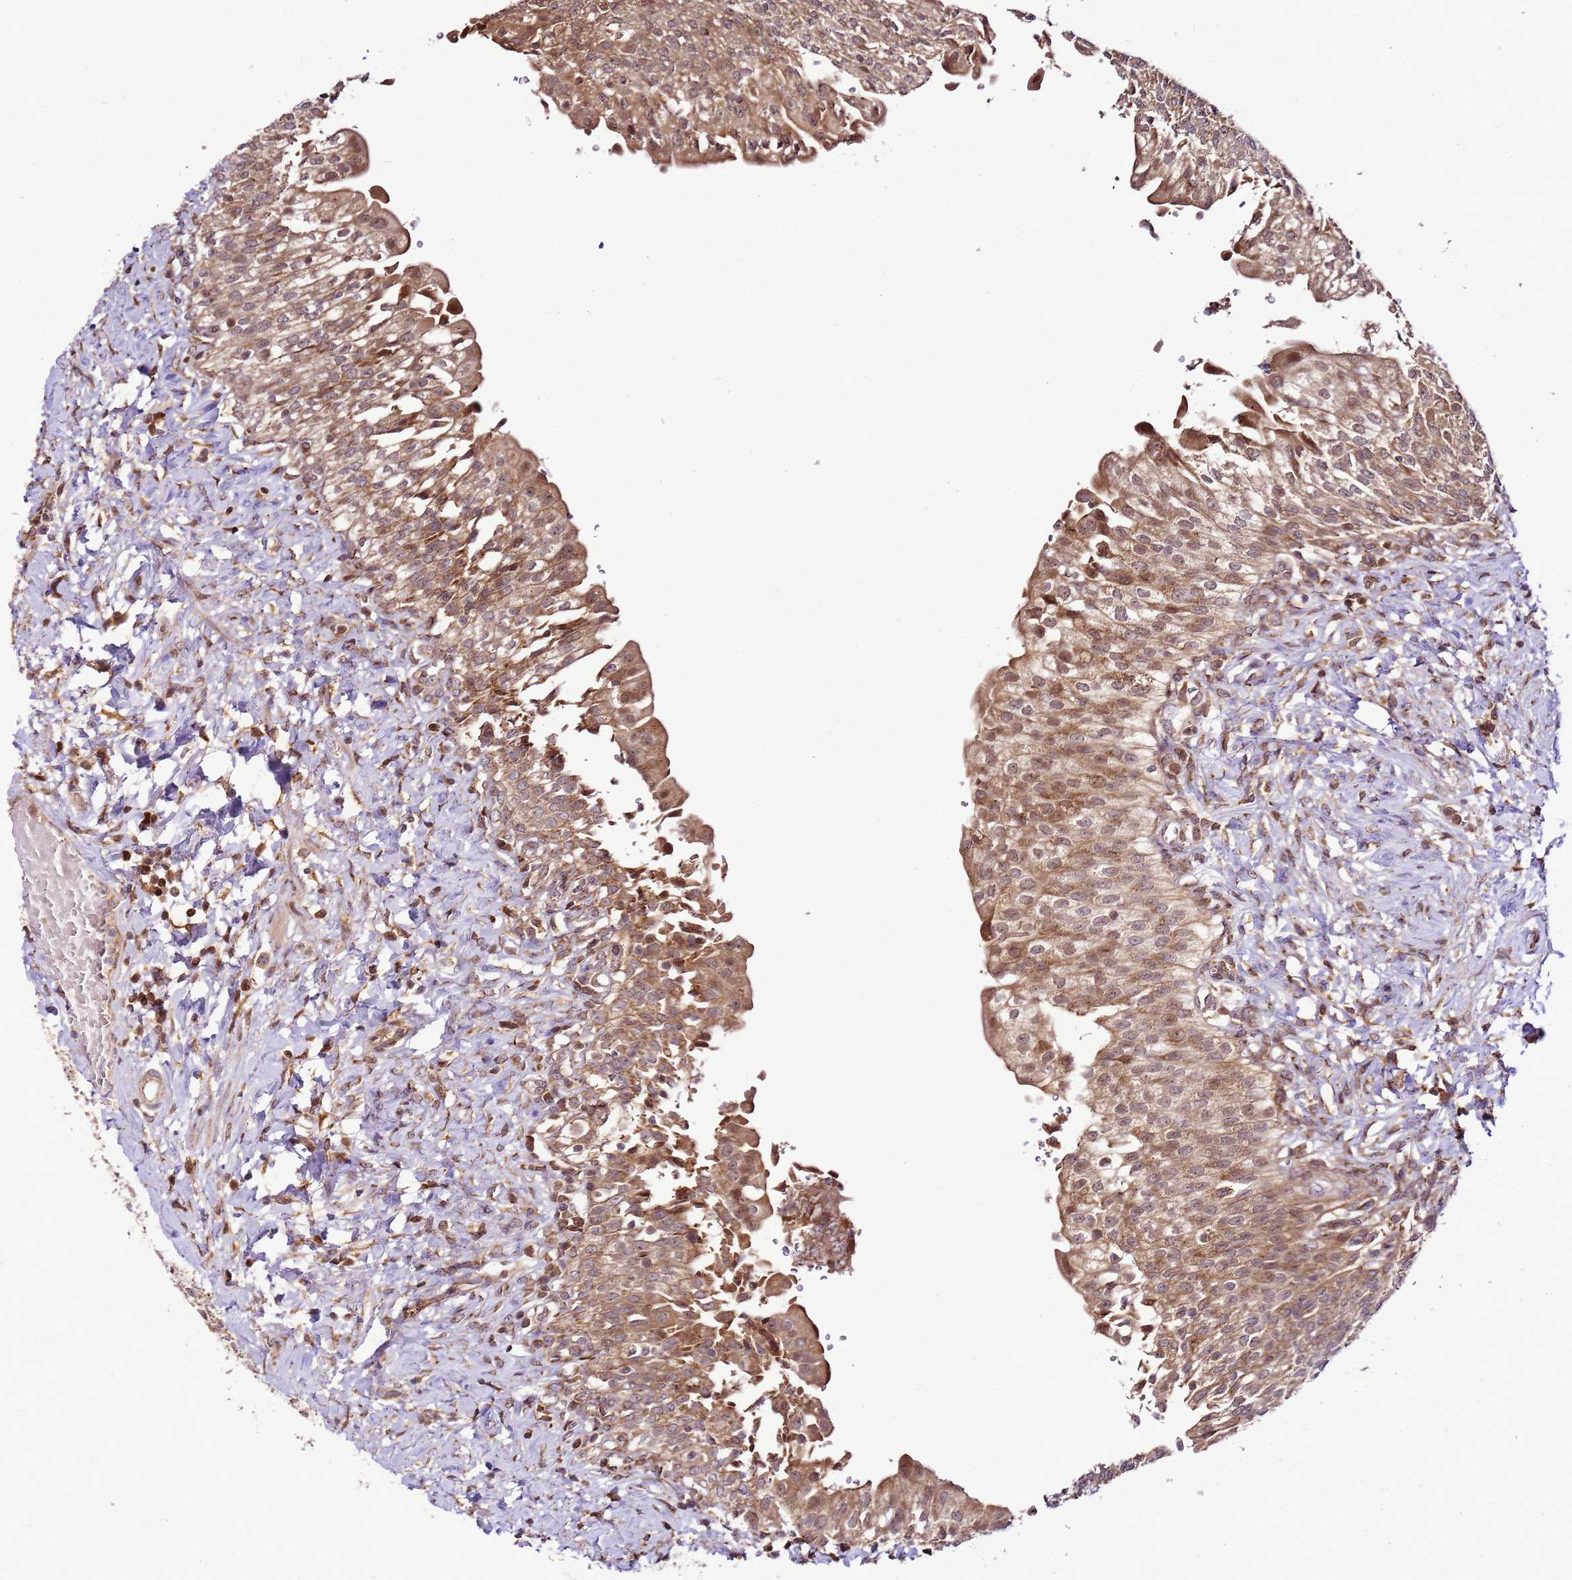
{"staining": {"intensity": "moderate", "quantity": ">75%", "location": "cytoplasmic/membranous,nuclear"}, "tissue": "urinary bladder", "cell_type": "Urothelial cells", "image_type": "normal", "snomed": [{"axis": "morphology", "description": "Normal tissue, NOS"}, {"axis": "morphology", "description": "Inflammation, NOS"}, {"axis": "topography", "description": "Urinary bladder"}], "caption": "Immunohistochemistry (DAB) staining of normal human urinary bladder shows moderate cytoplasmic/membranous,nuclear protein expression in about >75% of urothelial cells. (brown staining indicates protein expression, while blue staining denotes nuclei).", "gene": "RASA3", "patient": {"sex": "male", "age": 64}}